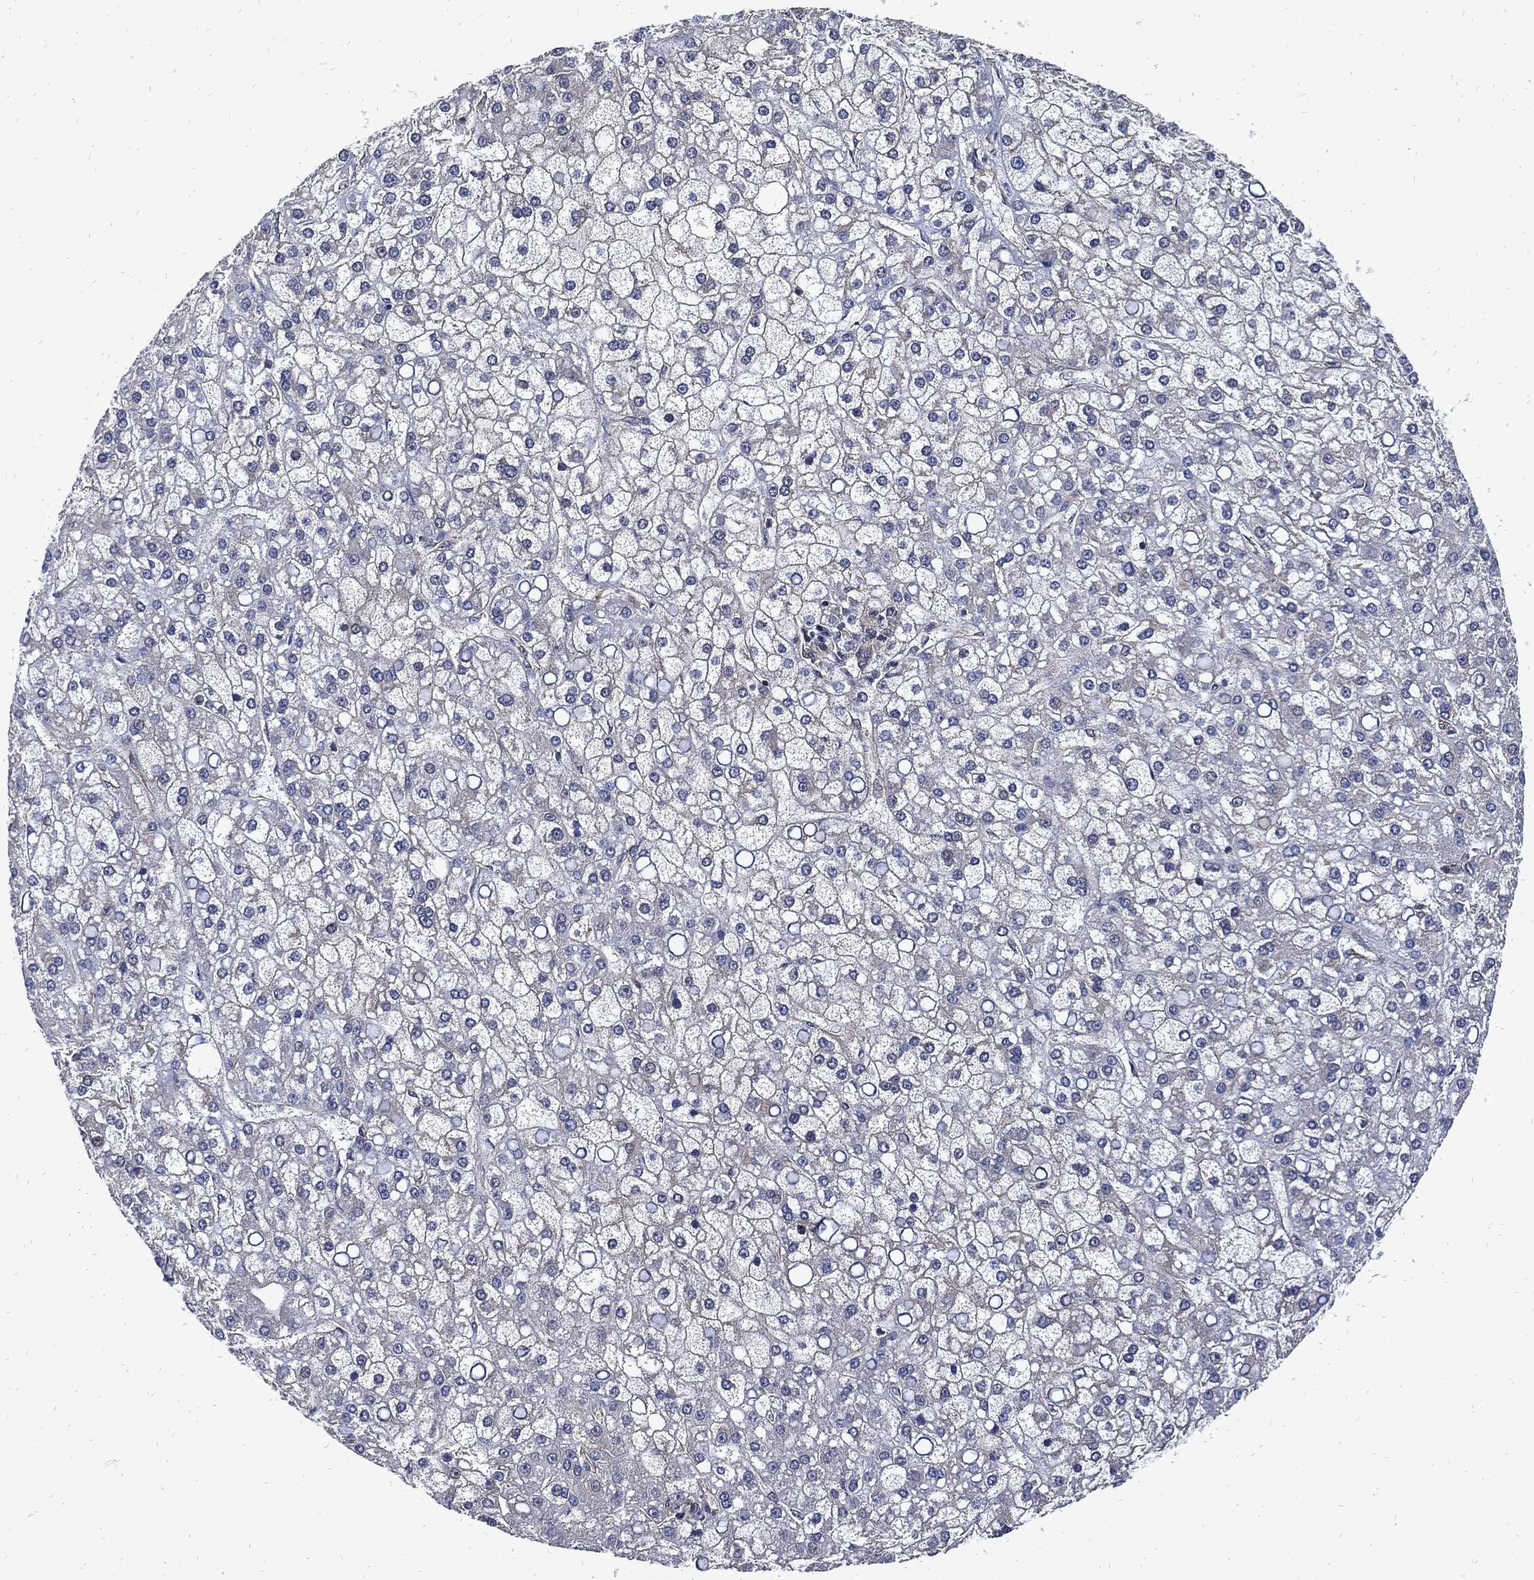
{"staining": {"intensity": "negative", "quantity": "none", "location": "none"}, "tissue": "liver cancer", "cell_type": "Tumor cells", "image_type": "cancer", "snomed": [{"axis": "morphology", "description": "Carcinoma, Hepatocellular, NOS"}, {"axis": "topography", "description": "Liver"}], "caption": "This is an immunohistochemistry (IHC) image of liver cancer (hepatocellular carcinoma). There is no staining in tumor cells.", "gene": "DCTN1", "patient": {"sex": "male", "age": 67}}